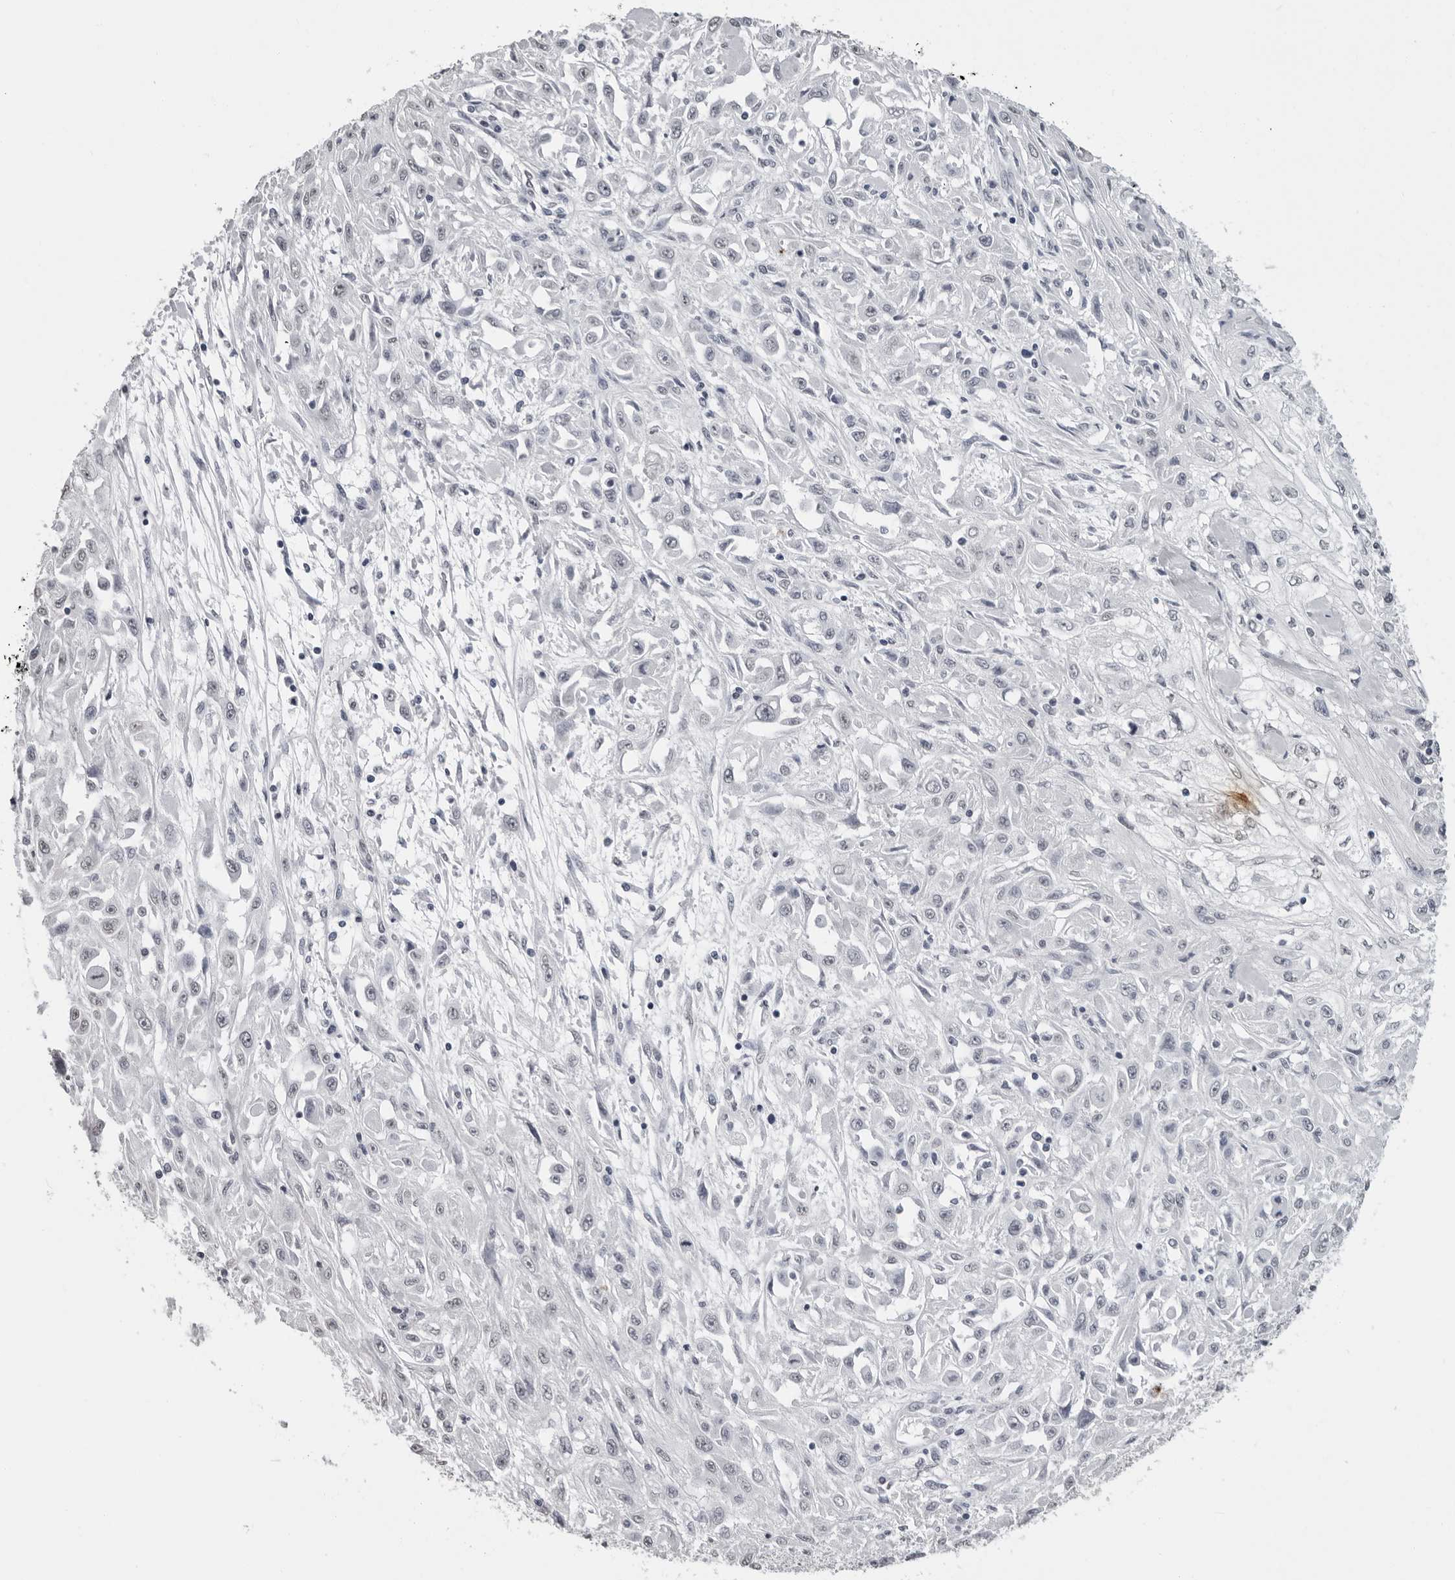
{"staining": {"intensity": "negative", "quantity": "none", "location": "none"}, "tissue": "skin cancer", "cell_type": "Tumor cells", "image_type": "cancer", "snomed": [{"axis": "morphology", "description": "Squamous cell carcinoma, NOS"}, {"axis": "morphology", "description": "Squamous cell carcinoma, metastatic, NOS"}, {"axis": "topography", "description": "Skin"}, {"axis": "topography", "description": "Lymph node"}], "caption": "Tumor cells show no significant protein positivity in skin cancer.", "gene": "HEPACAM", "patient": {"sex": "male", "age": 75}}